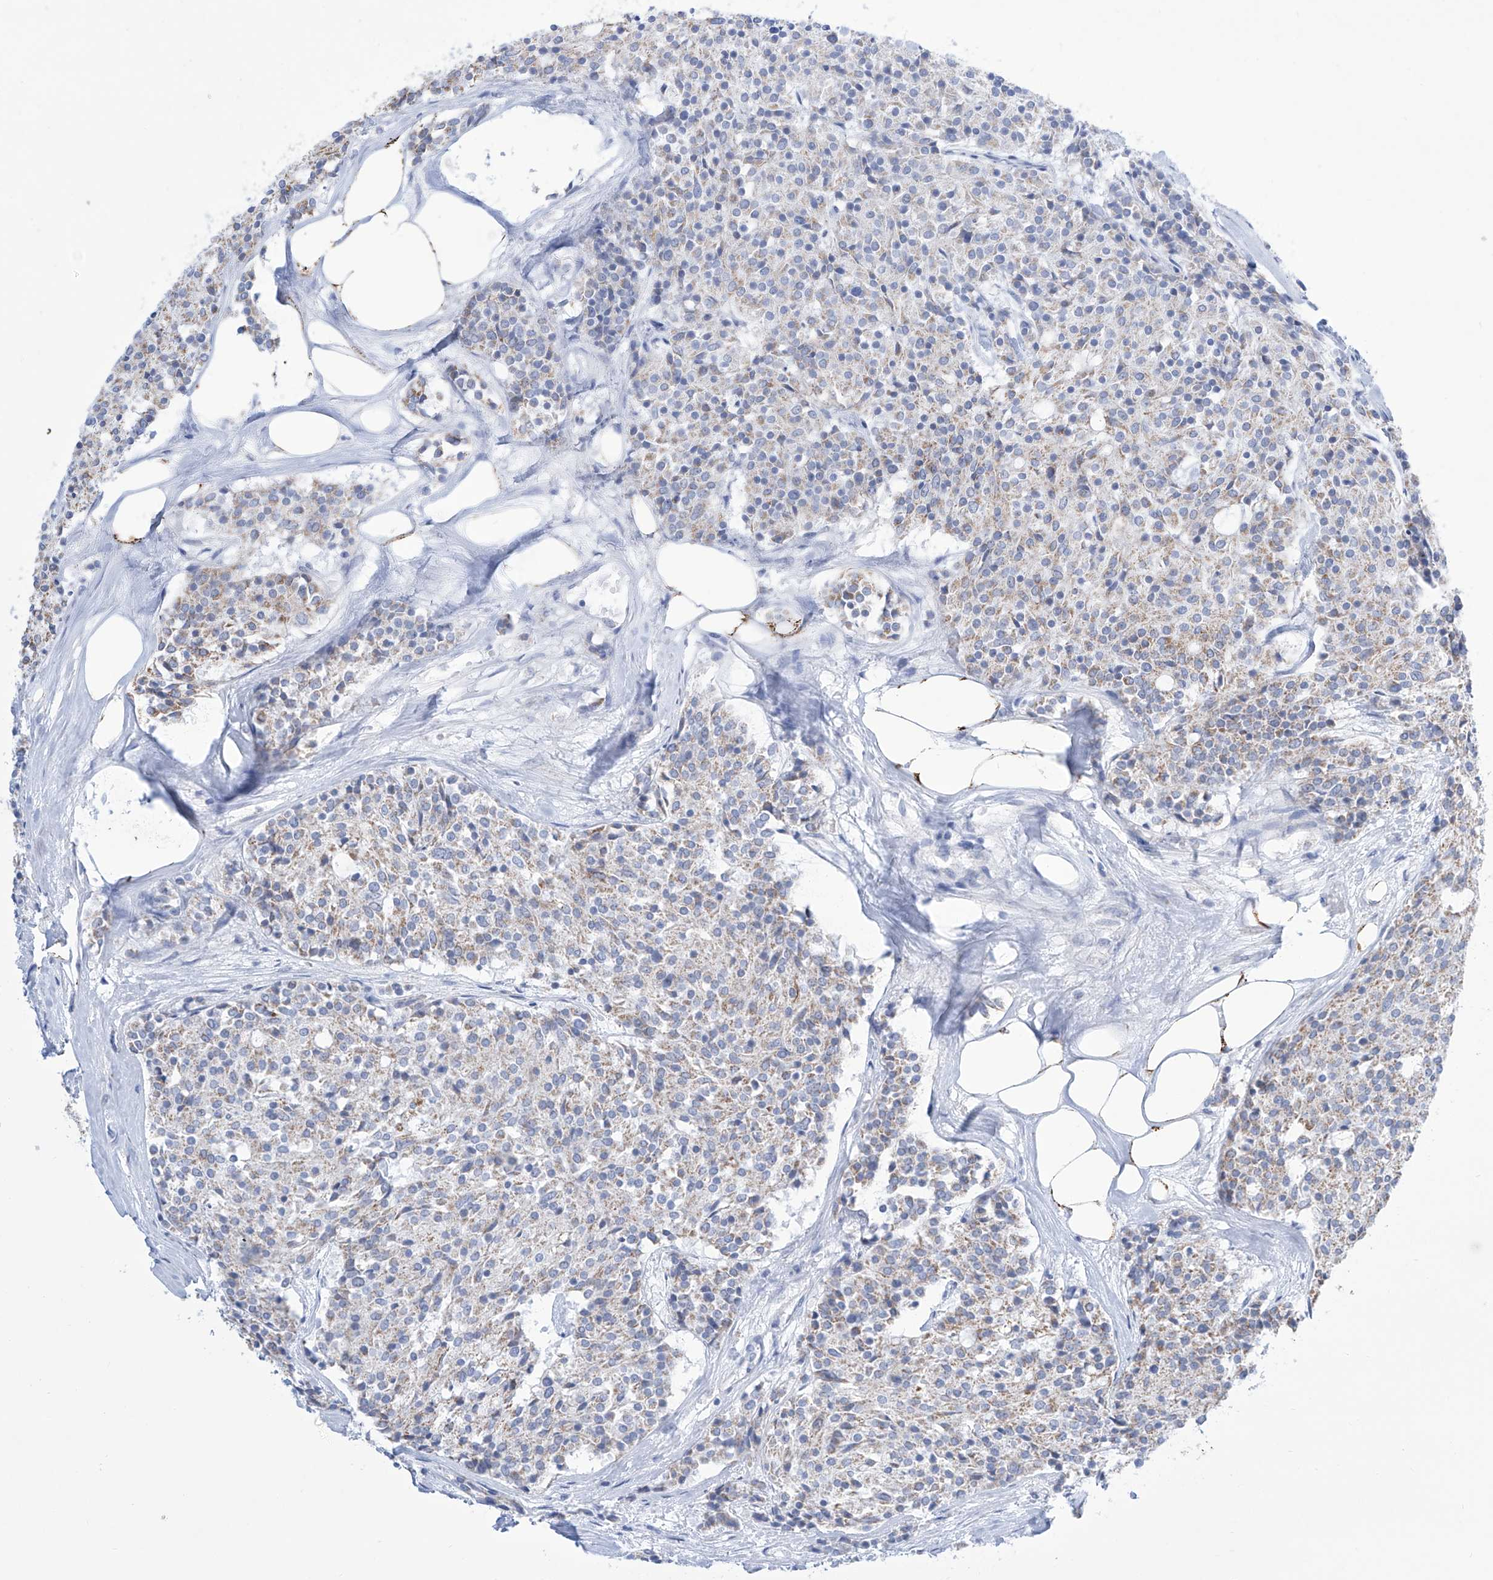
{"staining": {"intensity": "weak", "quantity": "25%-75%", "location": "cytoplasmic/membranous"}, "tissue": "carcinoid", "cell_type": "Tumor cells", "image_type": "cancer", "snomed": [{"axis": "morphology", "description": "Carcinoid, malignant, NOS"}, {"axis": "topography", "description": "Pancreas"}], "caption": "This micrograph shows IHC staining of carcinoid, with low weak cytoplasmic/membranous expression in approximately 25%-75% of tumor cells.", "gene": "ALDH6A1", "patient": {"sex": "female", "age": 54}}